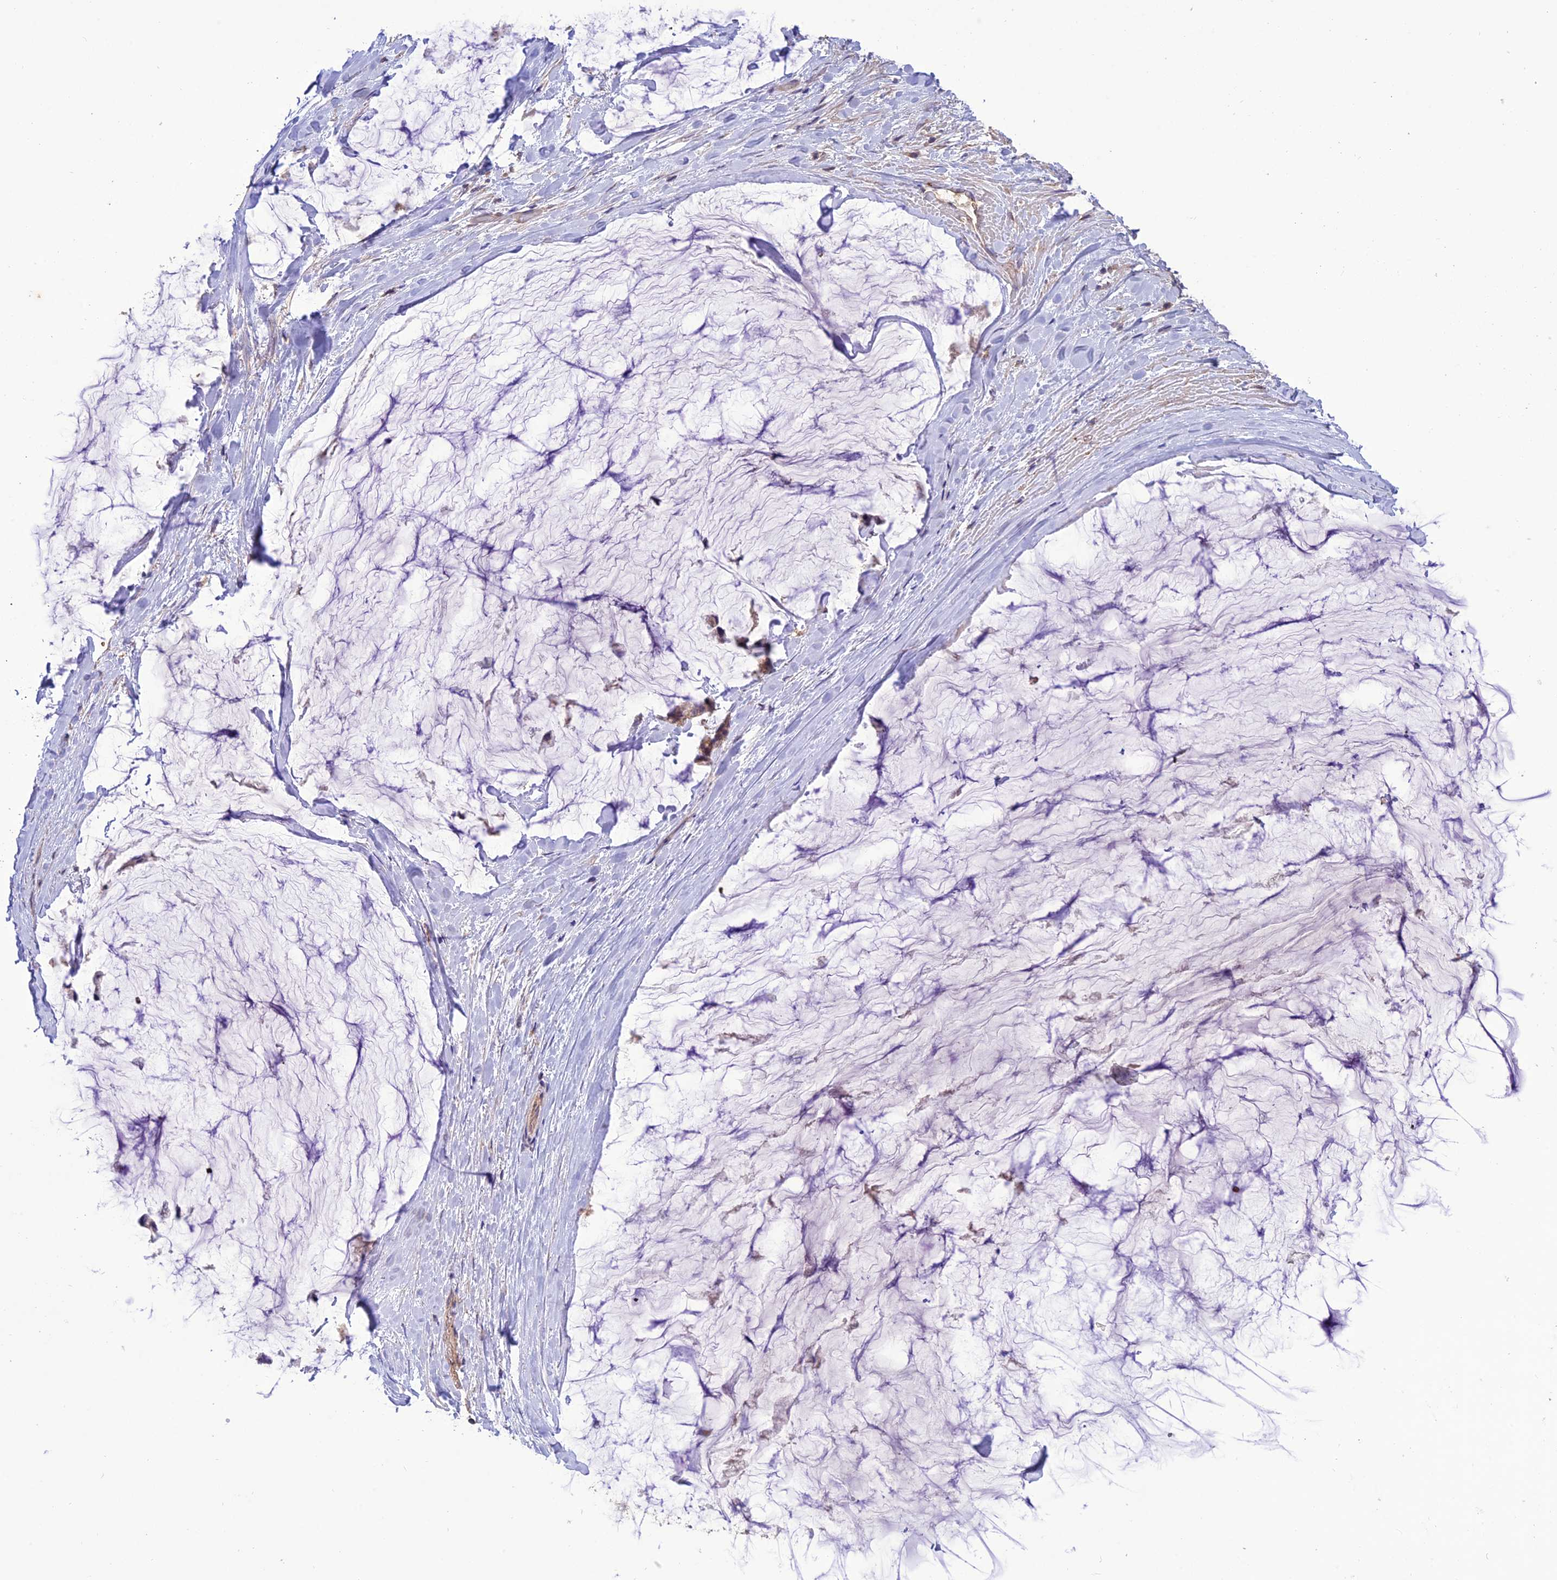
{"staining": {"intensity": "moderate", "quantity": ">75%", "location": "cytoplasmic/membranous"}, "tissue": "ovarian cancer", "cell_type": "Tumor cells", "image_type": "cancer", "snomed": [{"axis": "morphology", "description": "Cystadenocarcinoma, mucinous, NOS"}, {"axis": "topography", "description": "Ovary"}], "caption": "Immunohistochemical staining of human mucinous cystadenocarcinoma (ovarian) reveals medium levels of moderate cytoplasmic/membranous protein staining in about >75% of tumor cells.", "gene": "NDUFAF1", "patient": {"sex": "female", "age": 39}}